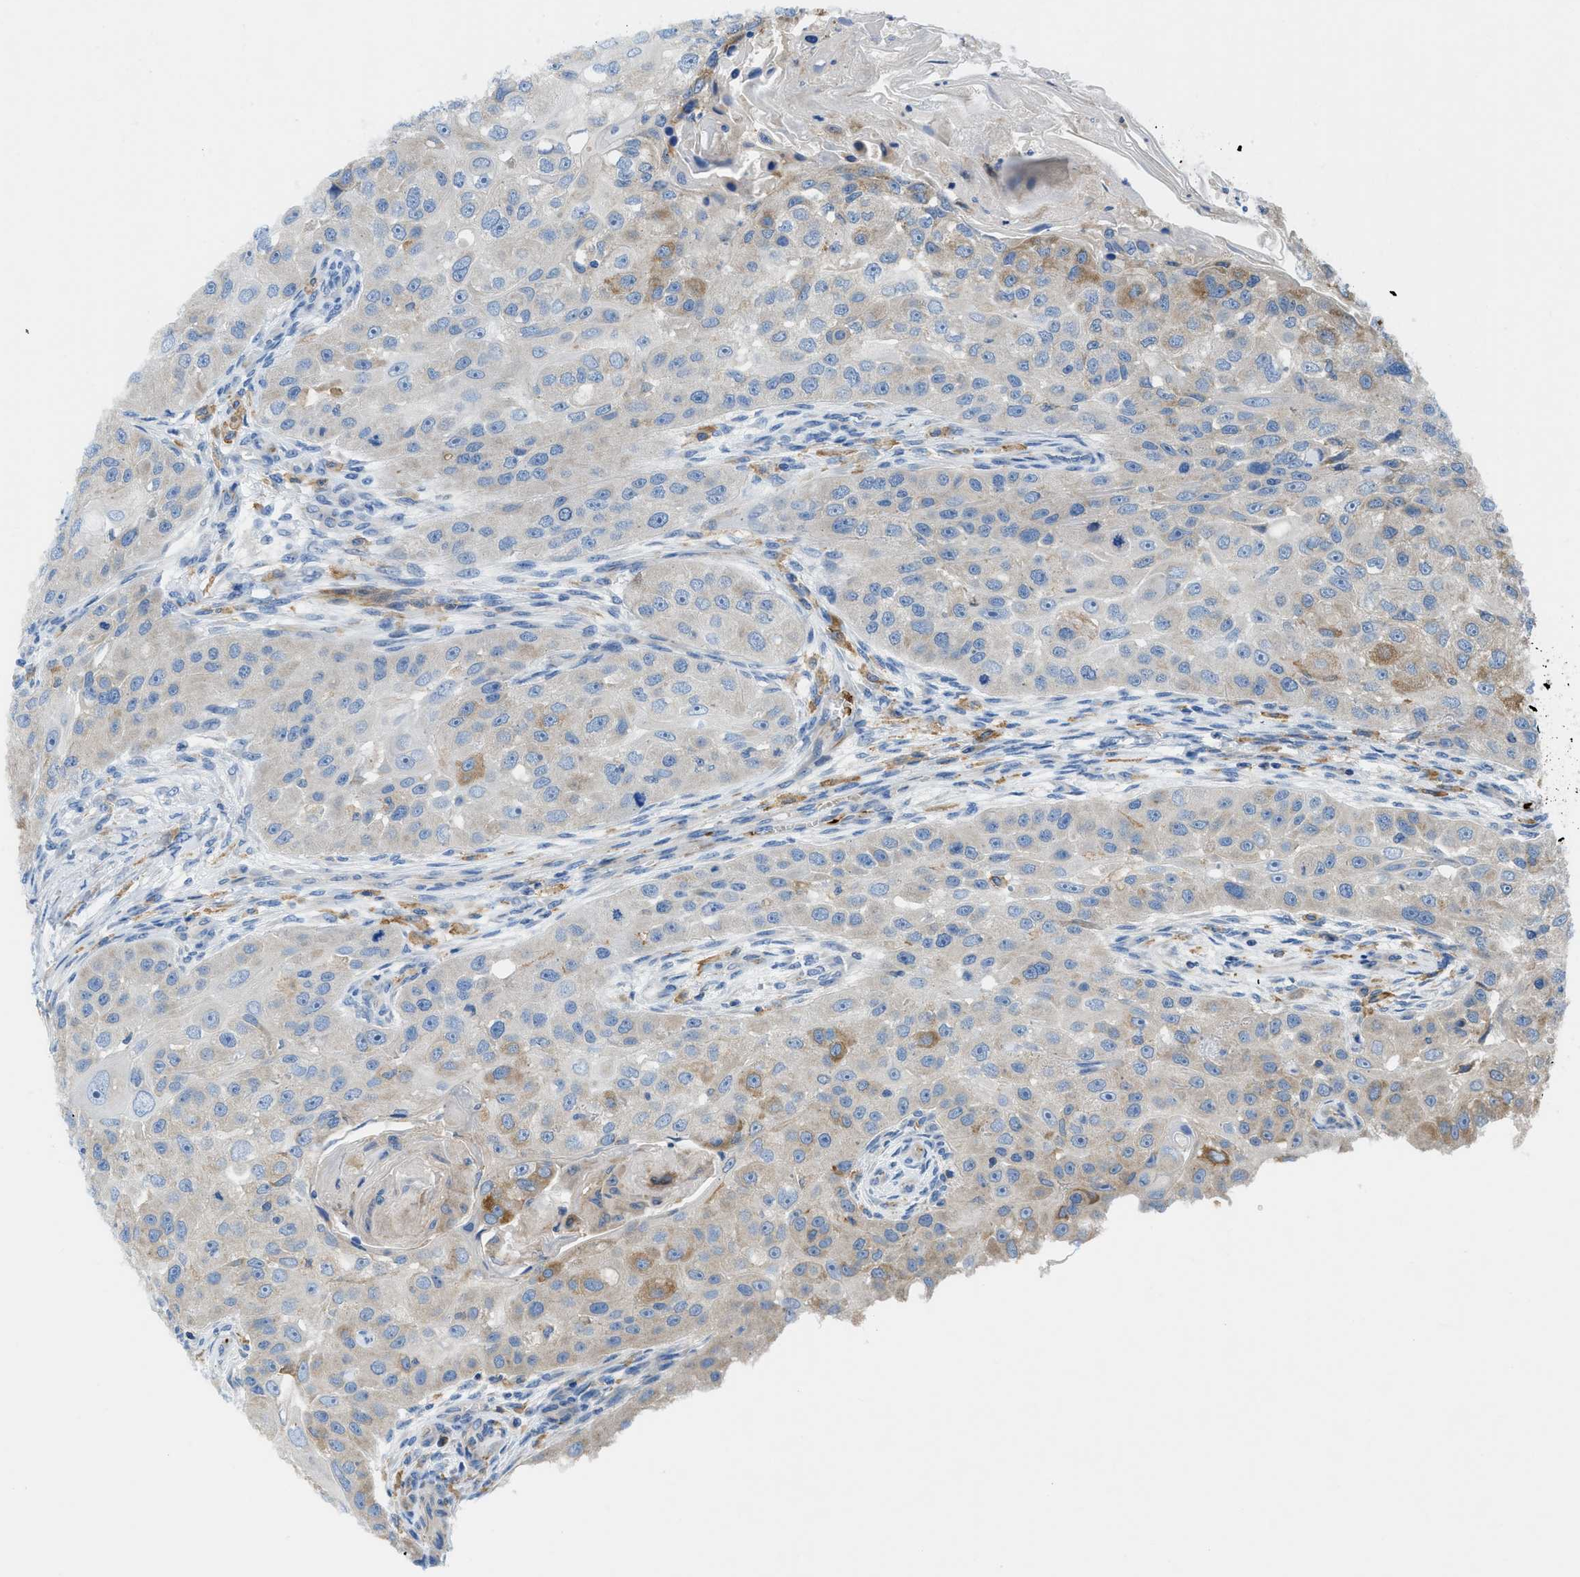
{"staining": {"intensity": "weak", "quantity": "<25%", "location": "cytoplasmic/membranous"}, "tissue": "head and neck cancer", "cell_type": "Tumor cells", "image_type": "cancer", "snomed": [{"axis": "morphology", "description": "Normal tissue, NOS"}, {"axis": "morphology", "description": "Squamous cell carcinoma, NOS"}, {"axis": "topography", "description": "Skeletal muscle"}, {"axis": "topography", "description": "Head-Neck"}], "caption": "Immunohistochemical staining of human squamous cell carcinoma (head and neck) exhibits no significant positivity in tumor cells.", "gene": "ZNF831", "patient": {"sex": "male", "age": 51}}